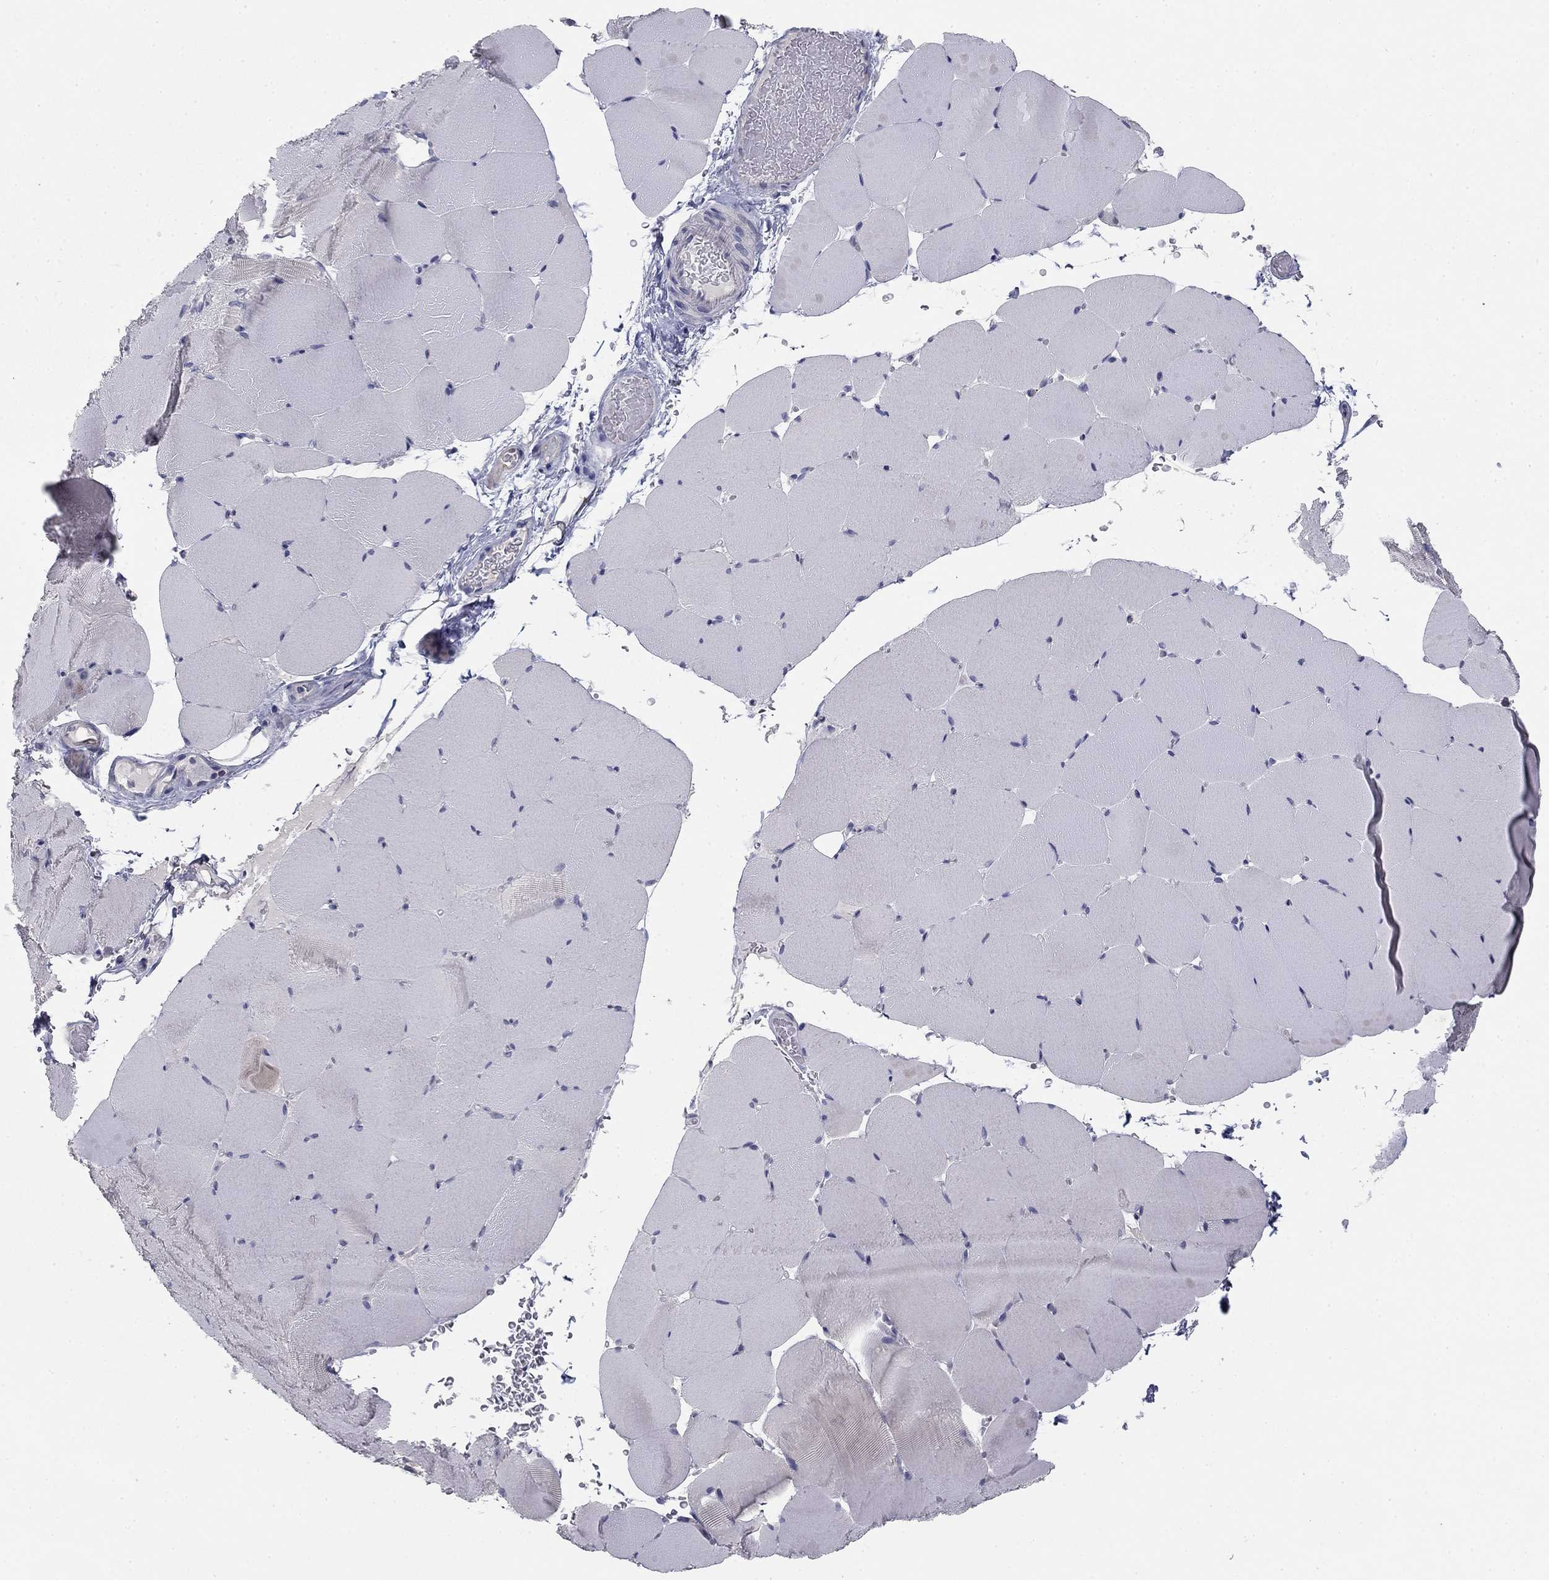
{"staining": {"intensity": "negative", "quantity": "none", "location": "none"}, "tissue": "skeletal muscle", "cell_type": "Myocytes", "image_type": "normal", "snomed": [{"axis": "morphology", "description": "Normal tissue, NOS"}, {"axis": "topography", "description": "Skeletal muscle"}], "caption": "High power microscopy photomicrograph of an immunohistochemistry micrograph of unremarkable skeletal muscle, revealing no significant expression in myocytes. Nuclei are stained in blue.", "gene": "SEPTIN3", "patient": {"sex": "female", "age": 37}}